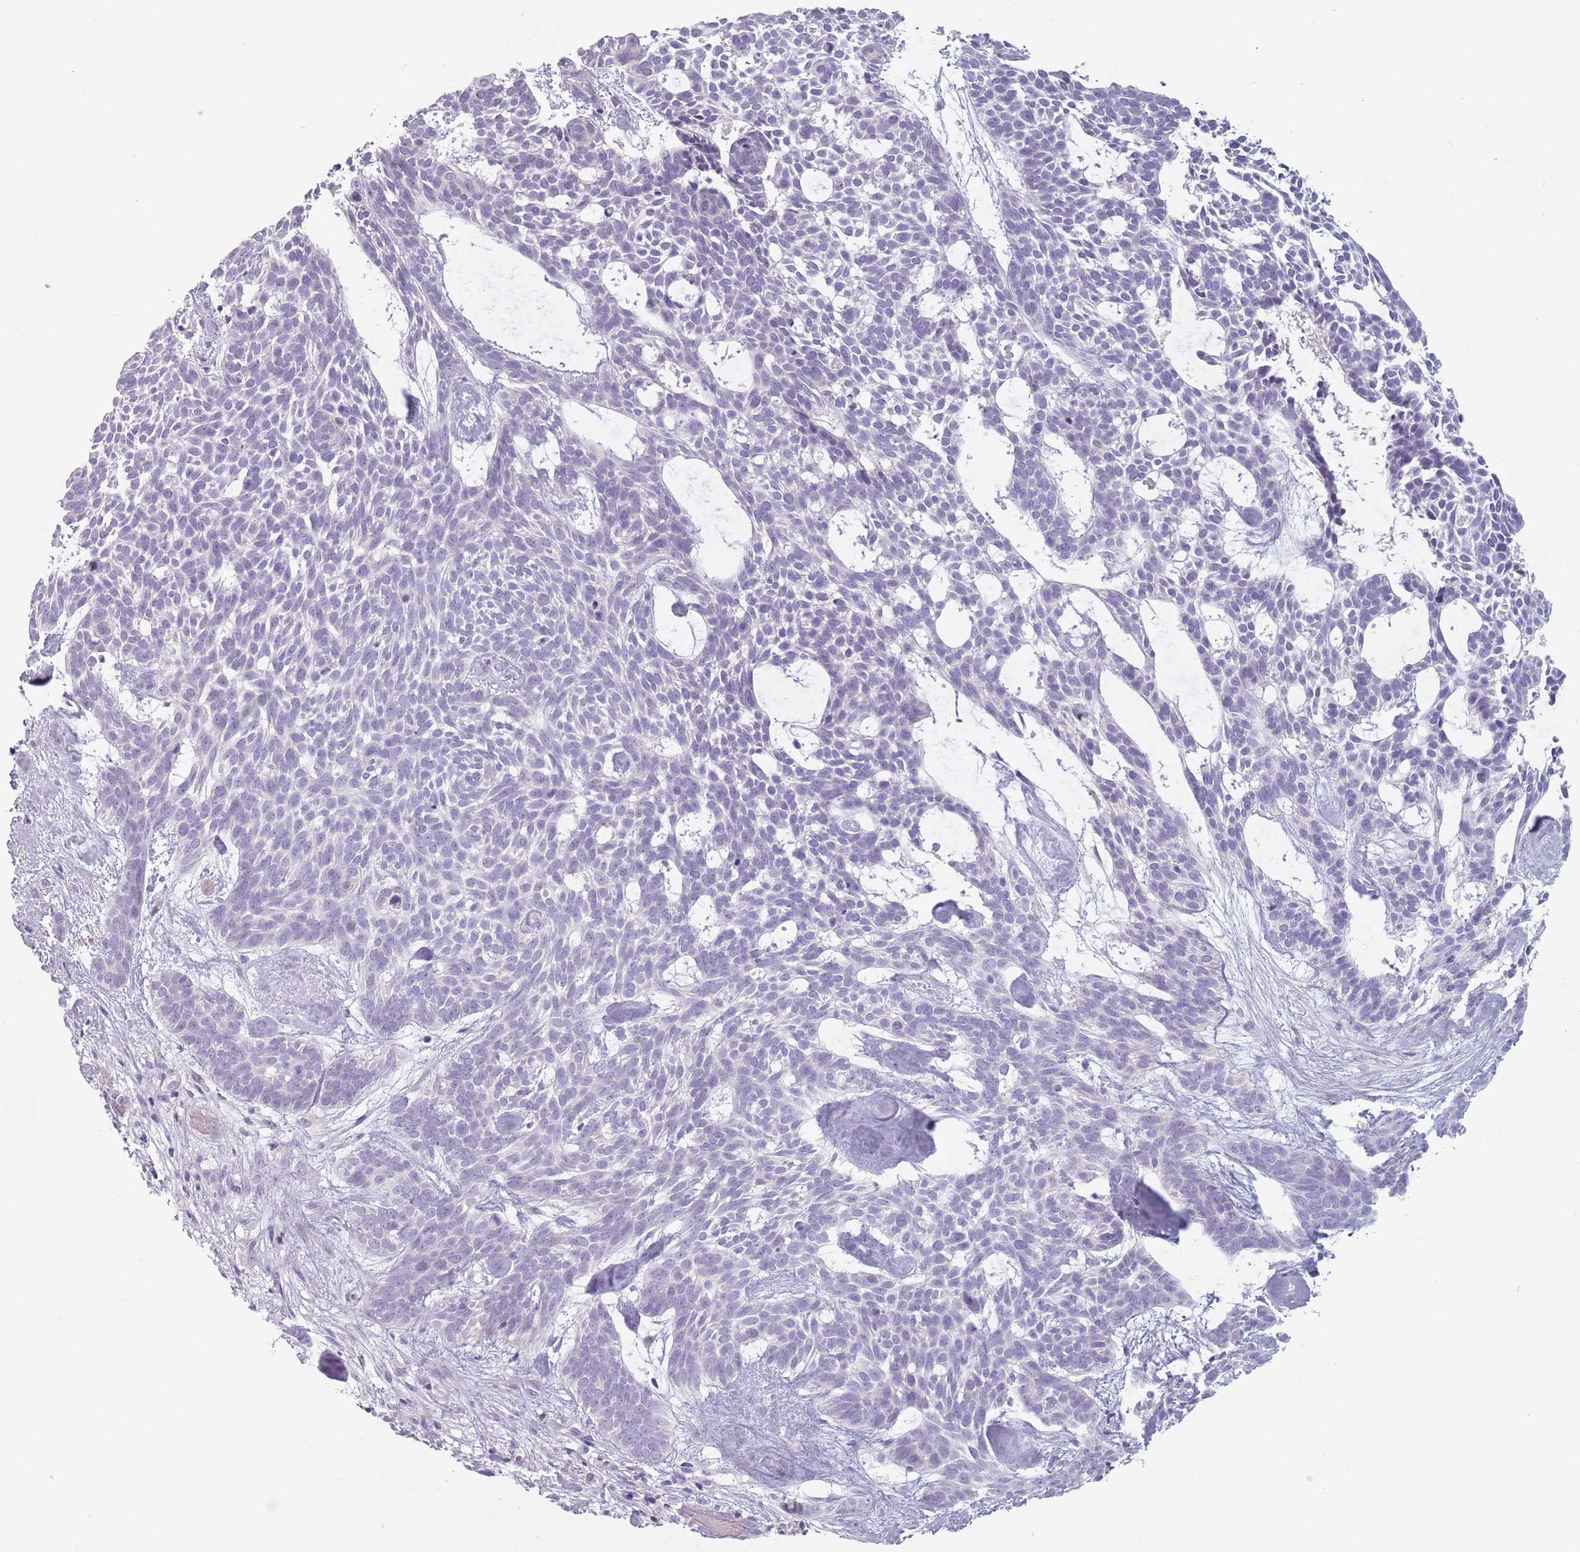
{"staining": {"intensity": "negative", "quantity": "none", "location": "none"}, "tissue": "skin cancer", "cell_type": "Tumor cells", "image_type": "cancer", "snomed": [{"axis": "morphology", "description": "Basal cell carcinoma"}, {"axis": "topography", "description": "Skin"}], "caption": "Skin cancer (basal cell carcinoma) was stained to show a protein in brown. There is no significant positivity in tumor cells. (Immunohistochemistry, brightfield microscopy, high magnification).", "gene": "CEP19", "patient": {"sex": "male", "age": 61}}